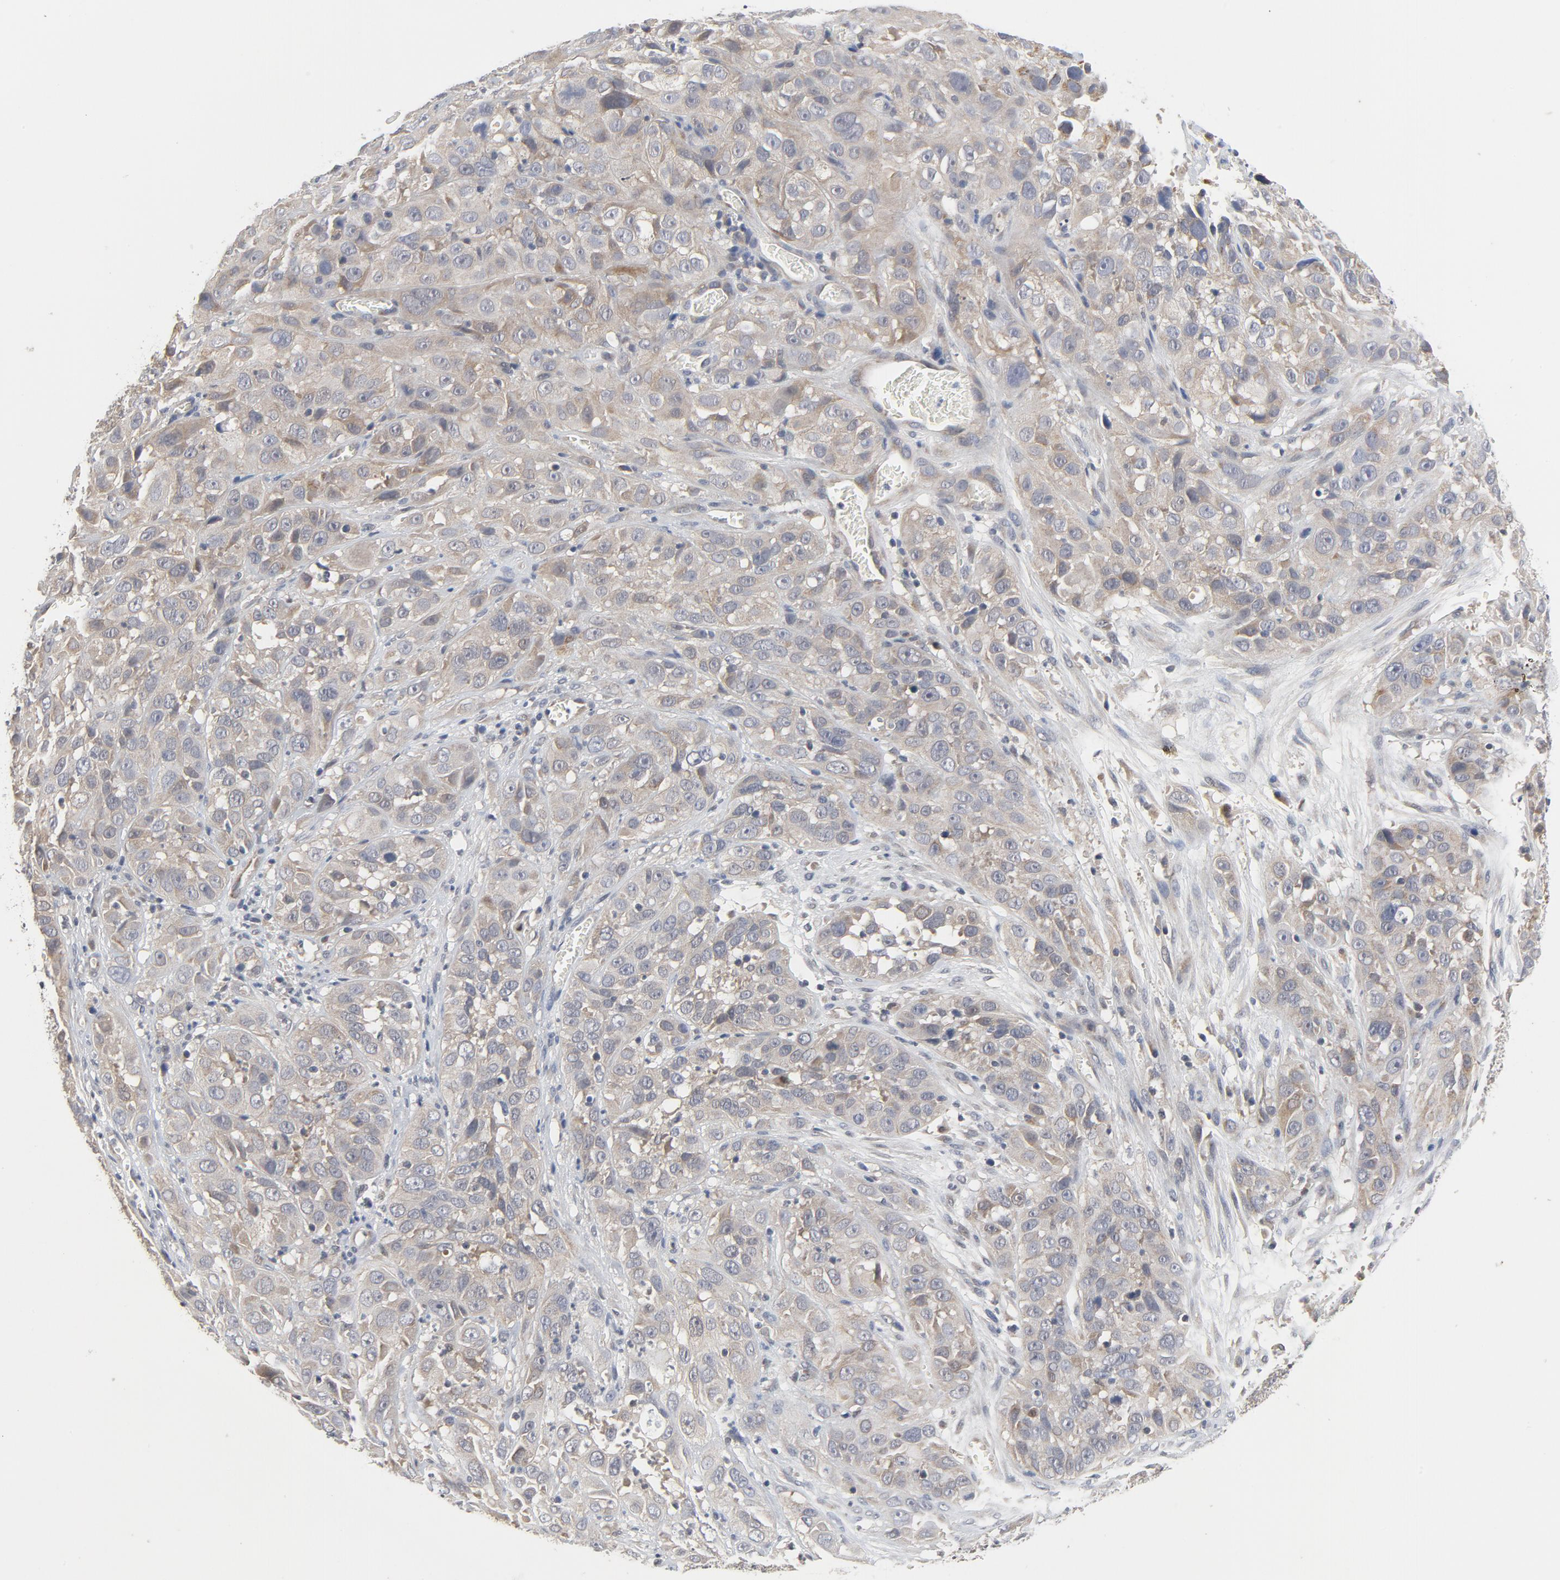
{"staining": {"intensity": "moderate", "quantity": ">75%", "location": "cytoplasmic/membranous"}, "tissue": "cervical cancer", "cell_type": "Tumor cells", "image_type": "cancer", "snomed": [{"axis": "morphology", "description": "Squamous cell carcinoma, NOS"}, {"axis": "topography", "description": "Cervix"}], "caption": "Immunohistochemistry (IHC) micrograph of neoplastic tissue: cervical squamous cell carcinoma stained using IHC displays medium levels of moderate protein expression localized specifically in the cytoplasmic/membranous of tumor cells, appearing as a cytoplasmic/membranous brown color.", "gene": "C14orf119", "patient": {"sex": "female", "age": 32}}